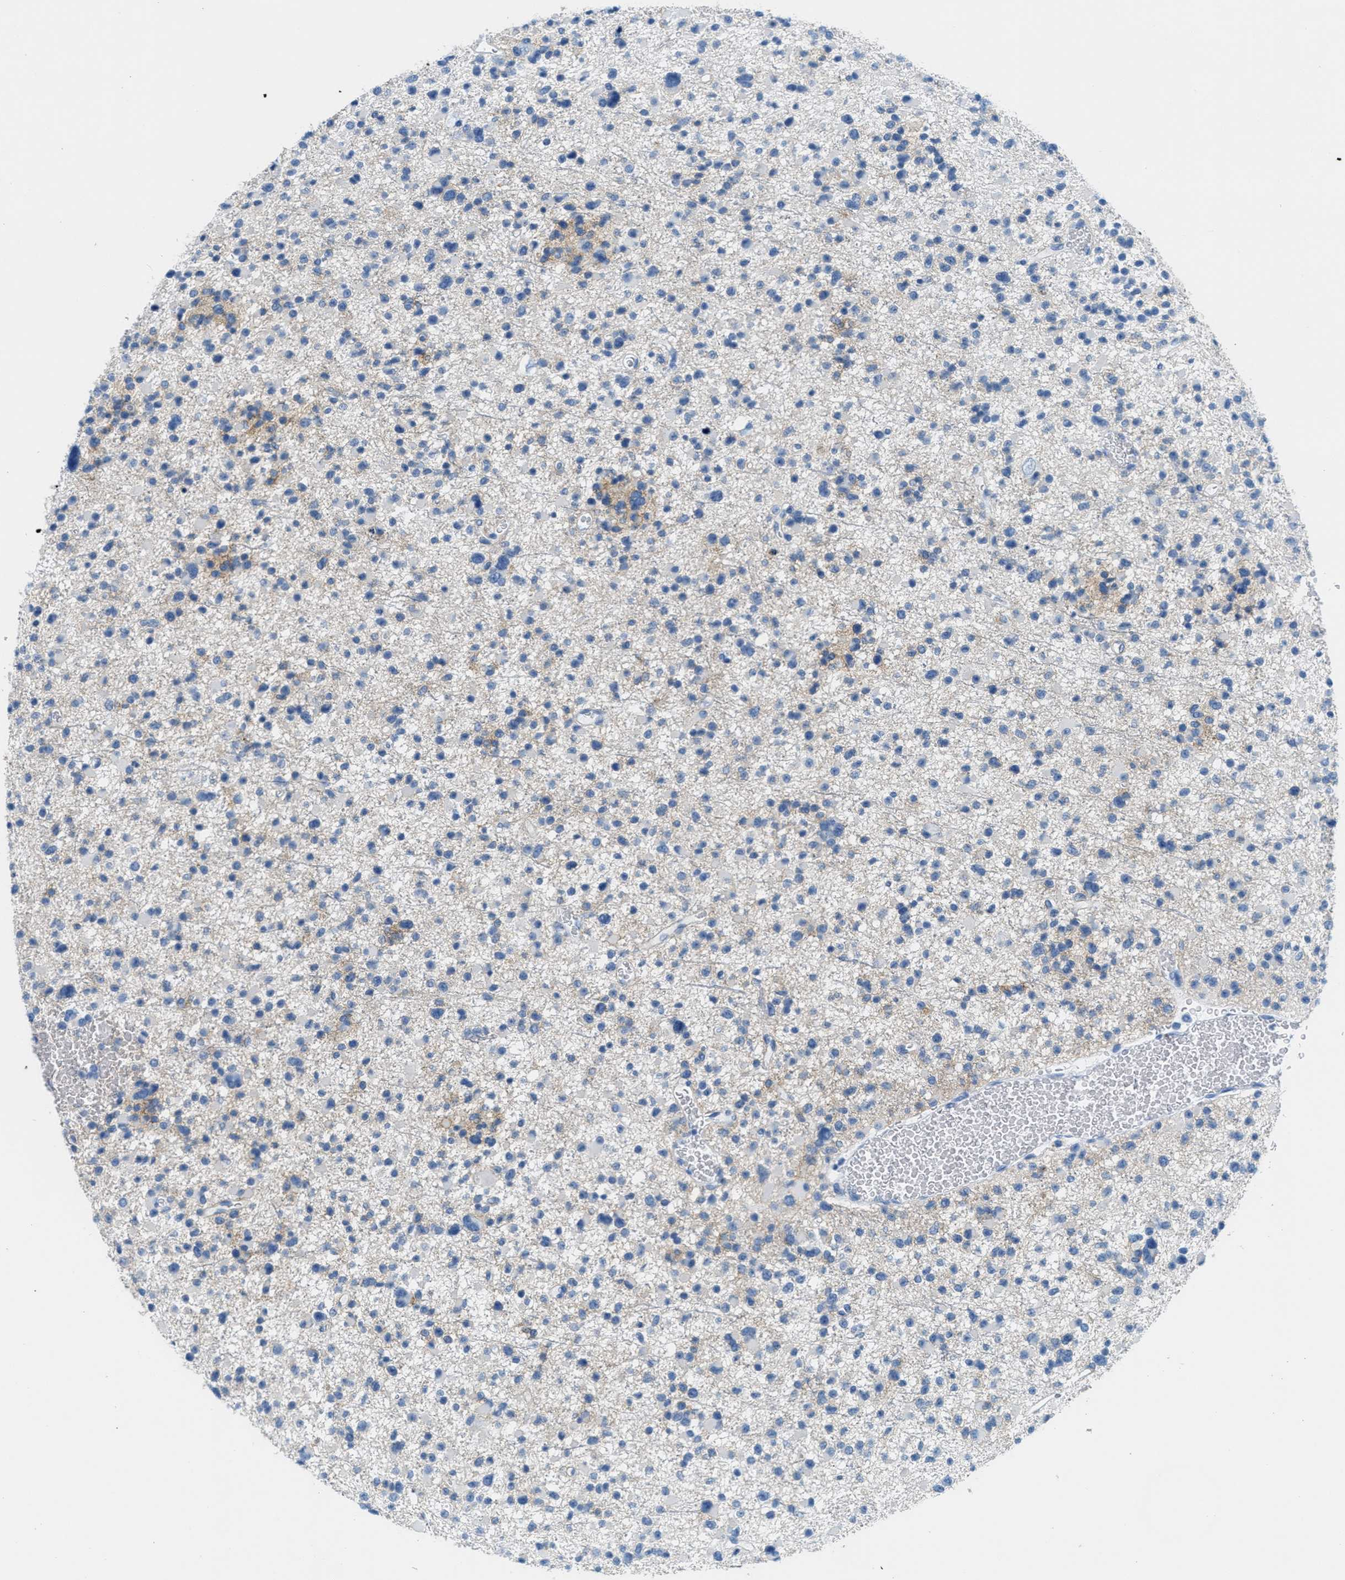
{"staining": {"intensity": "weak", "quantity": "<25%", "location": "cytoplasmic/membranous"}, "tissue": "glioma", "cell_type": "Tumor cells", "image_type": "cancer", "snomed": [{"axis": "morphology", "description": "Glioma, malignant, Low grade"}, {"axis": "topography", "description": "Brain"}], "caption": "Immunohistochemistry (IHC) image of neoplastic tissue: human malignant glioma (low-grade) stained with DAB shows no significant protein expression in tumor cells. (Stains: DAB (3,3'-diaminobenzidine) IHC with hematoxylin counter stain, Microscopy: brightfield microscopy at high magnification).", "gene": "GPM6A", "patient": {"sex": "female", "age": 22}}